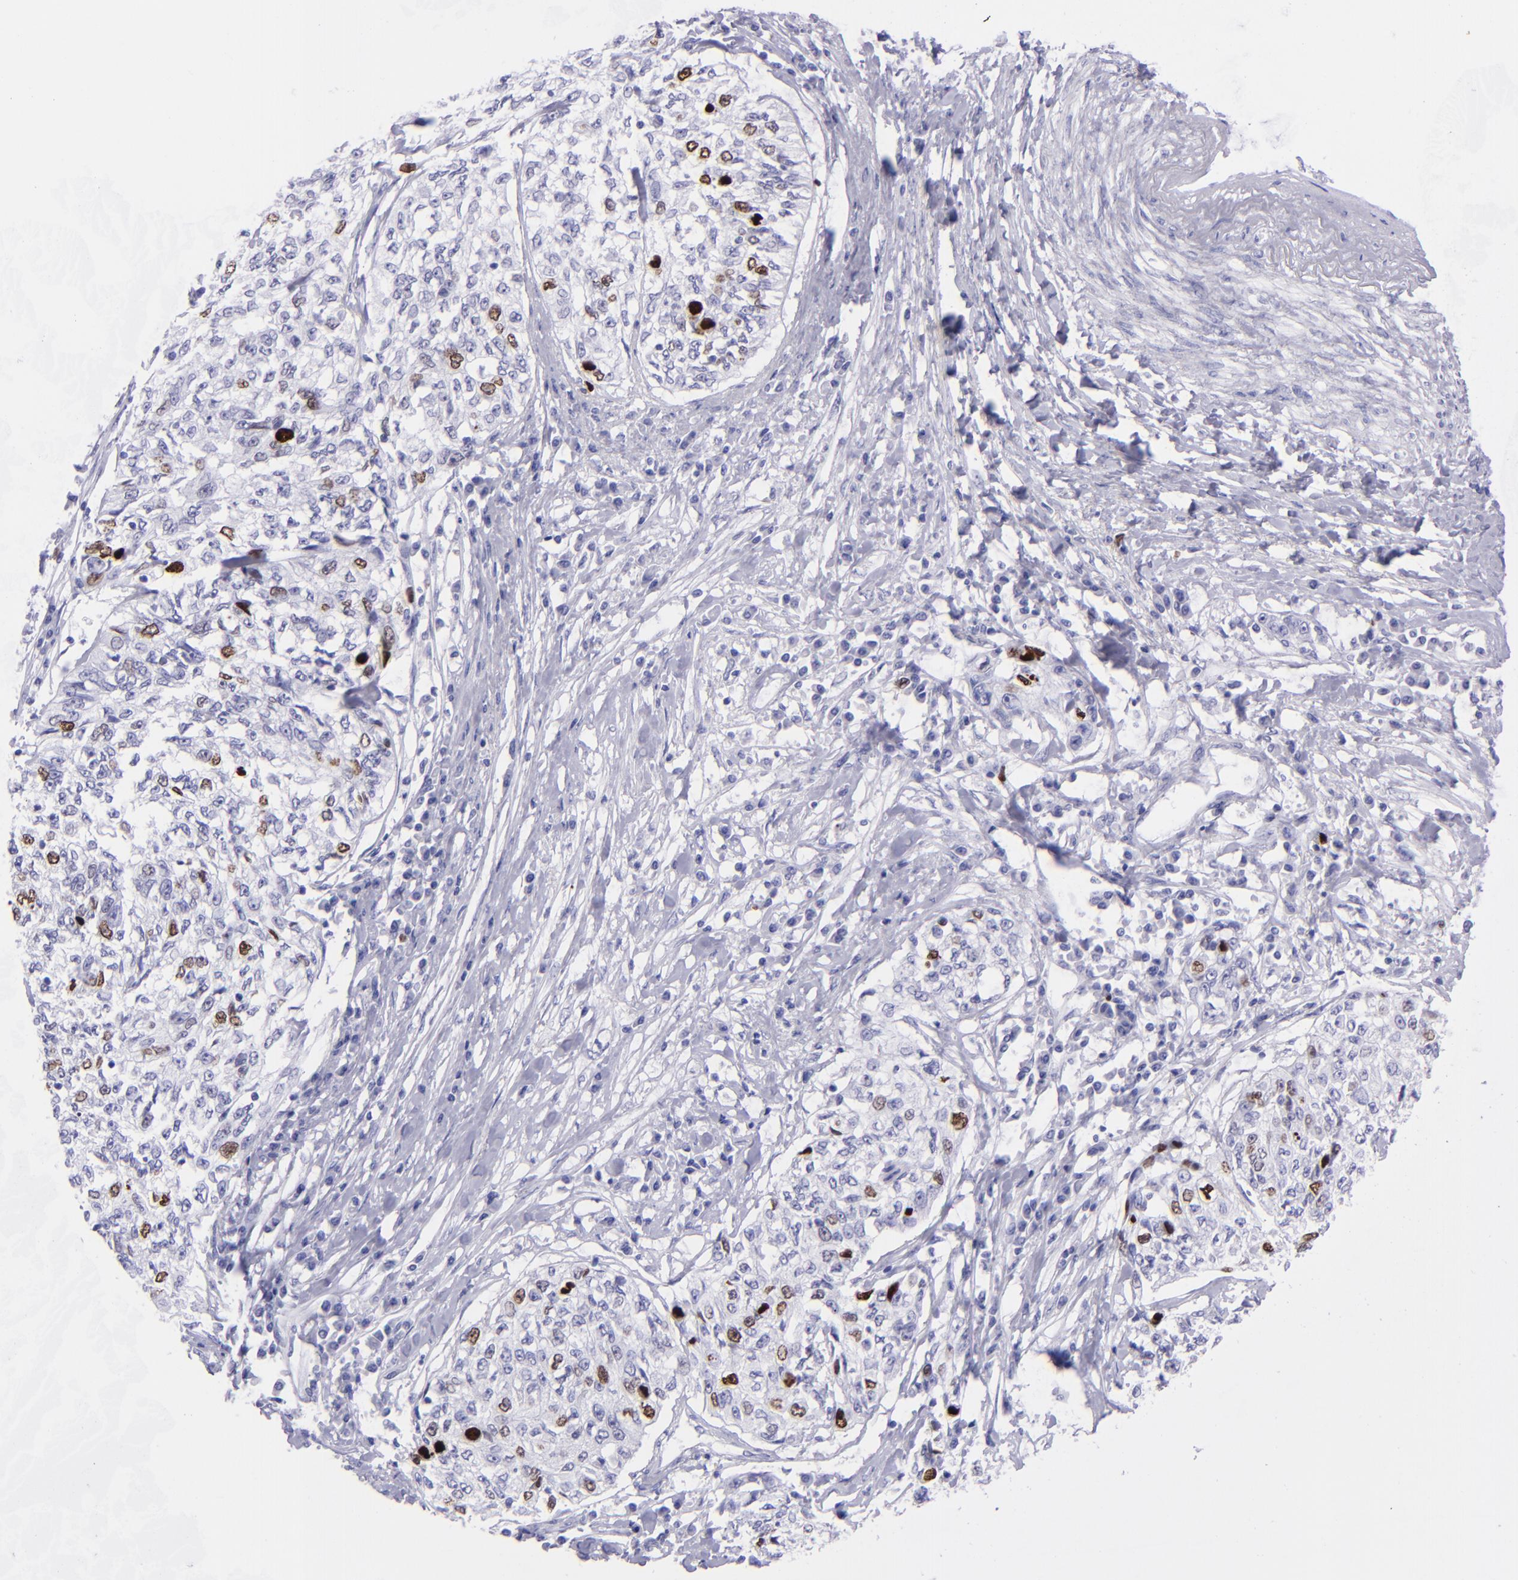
{"staining": {"intensity": "strong", "quantity": "<25%", "location": "nuclear"}, "tissue": "cervical cancer", "cell_type": "Tumor cells", "image_type": "cancer", "snomed": [{"axis": "morphology", "description": "Squamous cell carcinoma, NOS"}, {"axis": "topography", "description": "Cervix"}], "caption": "The immunohistochemical stain shows strong nuclear staining in tumor cells of cervical squamous cell carcinoma tissue. The staining was performed using DAB (3,3'-diaminobenzidine), with brown indicating positive protein expression. Nuclei are stained blue with hematoxylin.", "gene": "TOP2A", "patient": {"sex": "female", "age": 57}}